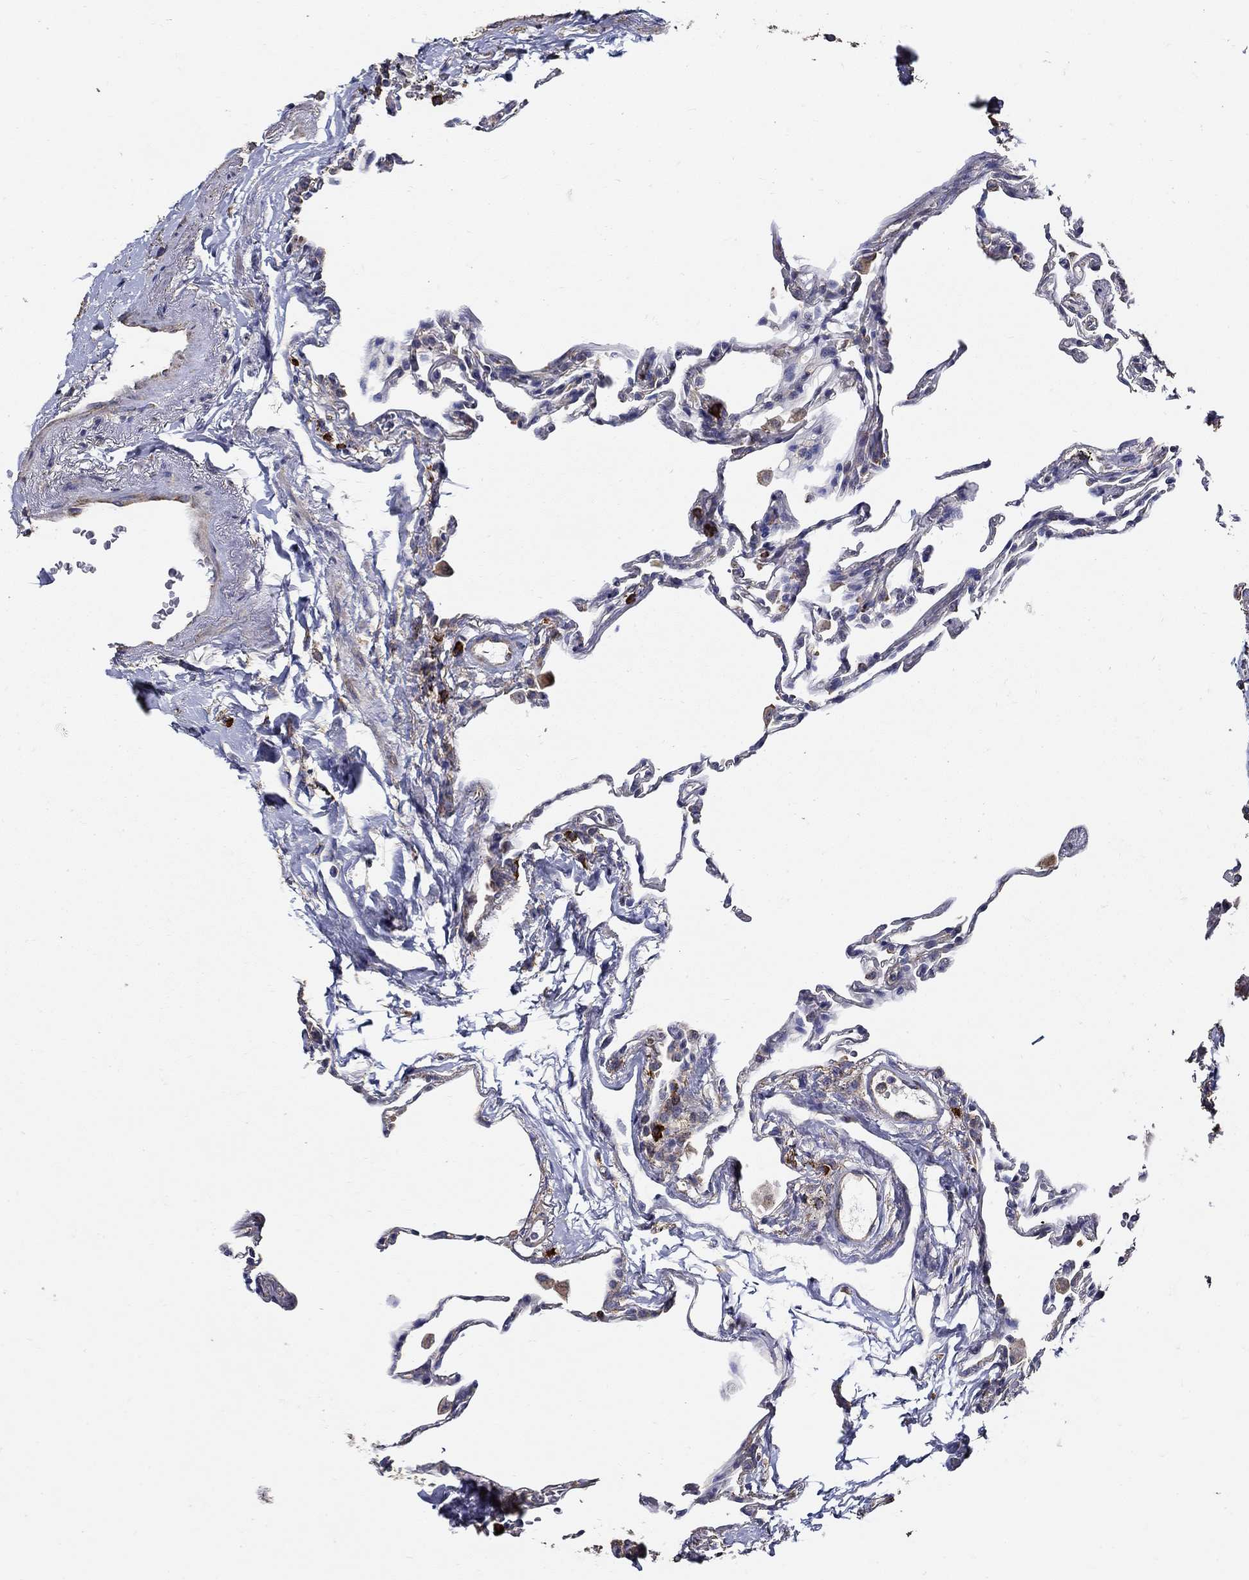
{"staining": {"intensity": "negative", "quantity": "none", "location": "none"}, "tissue": "lung", "cell_type": "Alveolar cells", "image_type": "normal", "snomed": [{"axis": "morphology", "description": "Normal tissue, NOS"}, {"axis": "topography", "description": "Lung"}], "caption": "Alveolar cells are negative for brown protein staining in unremarkable lung. (Brightfield microscopy of DAB immunohistochemistry (IHC) at high magnification).", "gene": "EMILIN3", "patient": {"sex": "female", "age": 57}}